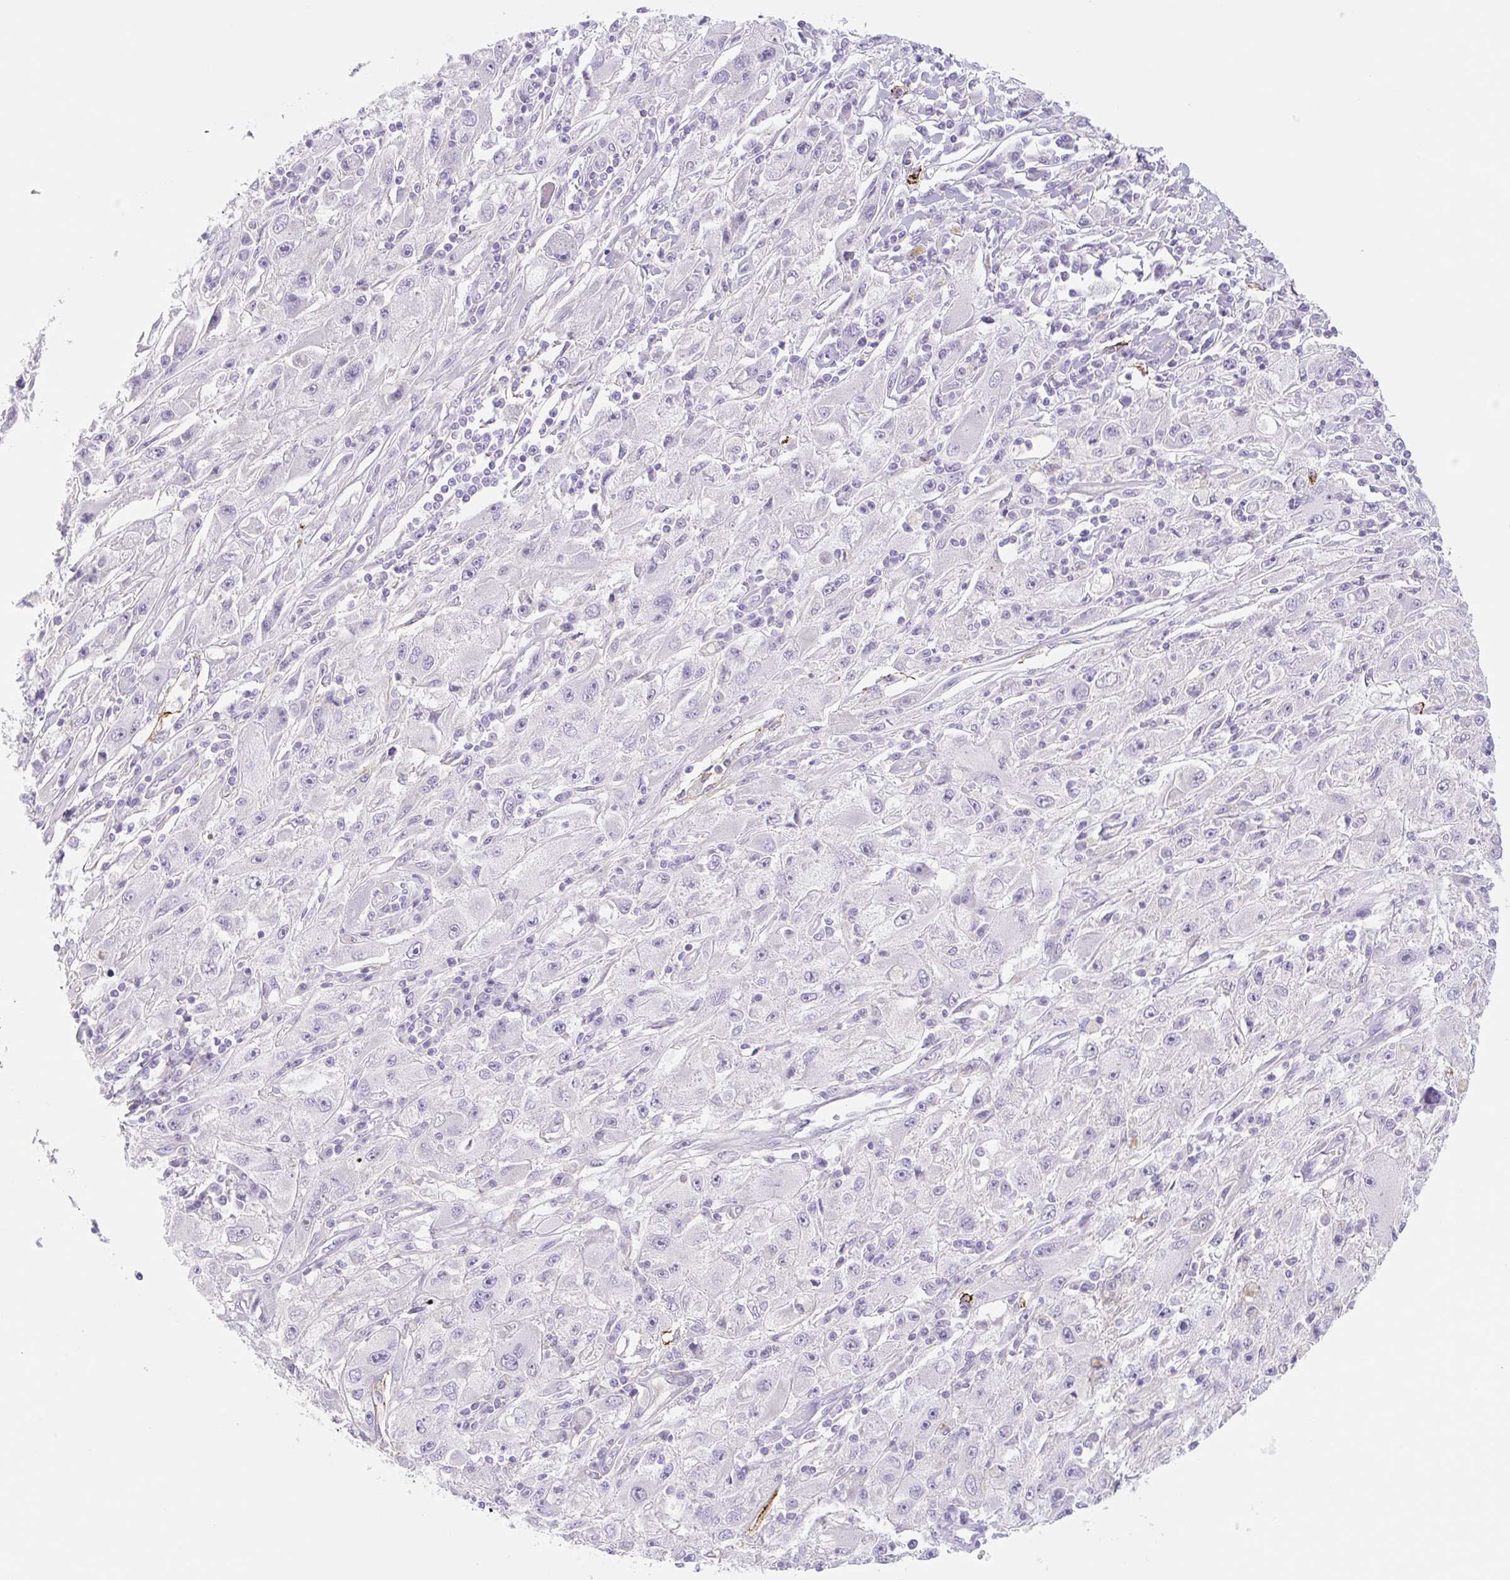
{"staining": {"intensity": "negative", "quantity": "none", "location": "none"}, "tissue": "melanoma", "cell_type": "Tumor cells", "image_type": "cancer", "snomed": [{"axis": "morphology", "description": "Malignant melanoma, Metastatic site"}, {"axis": "topography", "description": "Skin"}], "caption": "Tumor cells show no significant protein staining in malignant melanoma (metastatic site). Nuclei are stained in blue.", "gene": "LYVE1", "patient": {"sex": "male", "age": 53}}